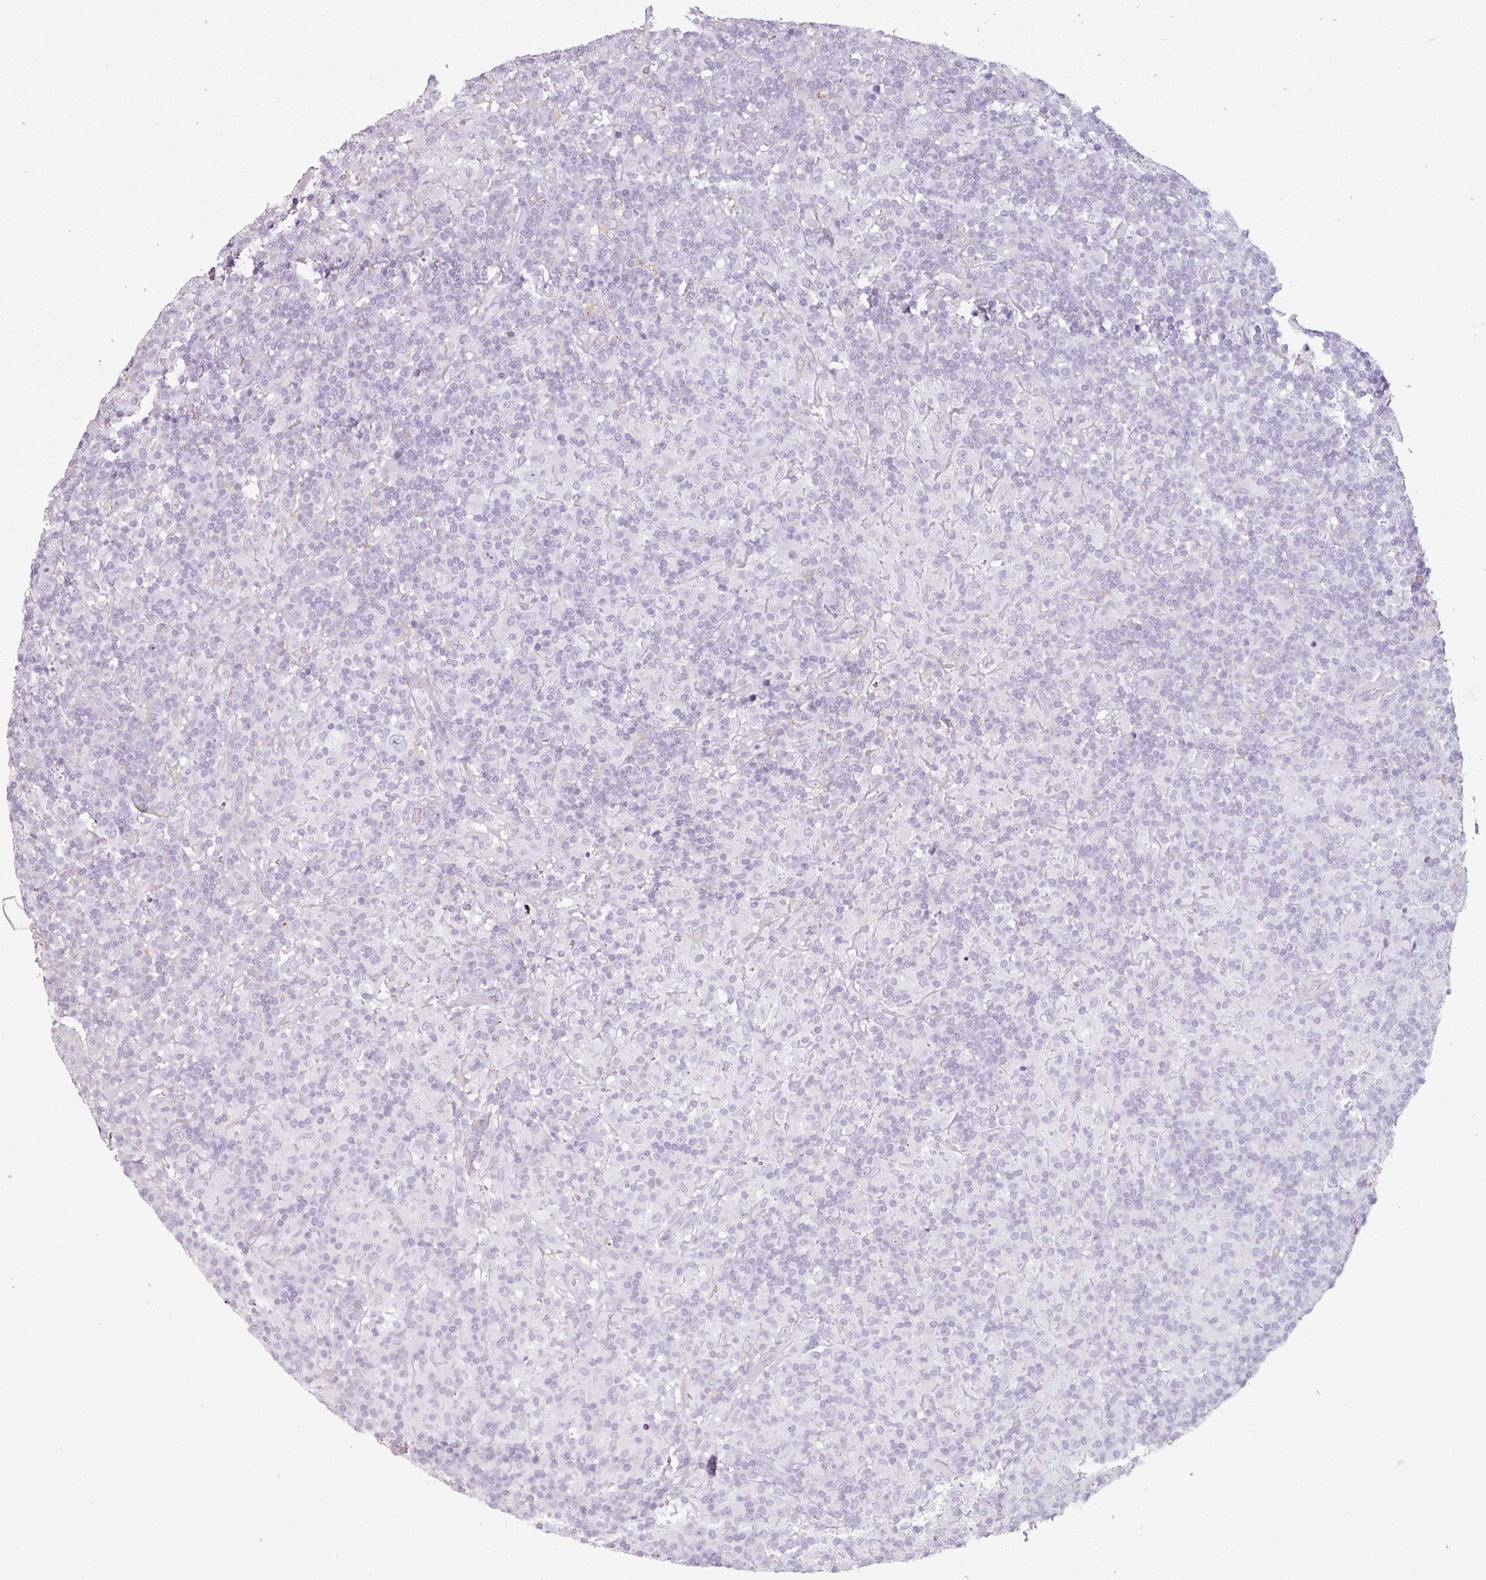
{"staining": {"intensity": "negative", "quantity": "none", "location": "none"}, "tissue": "lymphoma", "cell_type": "Tumor cells", "image_type": "cancer", "snomed": [{"axis": "morphology", "description": "Hodgkin's disease, NOS"}, {"axis": "topography", "description": "Lymph node"}], "caption": "Human Hodgkin's disease stained for a protein using immunohistochemistry displays no staining in tumor cells.", "gene": "CAP2", "patient": {"sex": "male", "age": 70}}